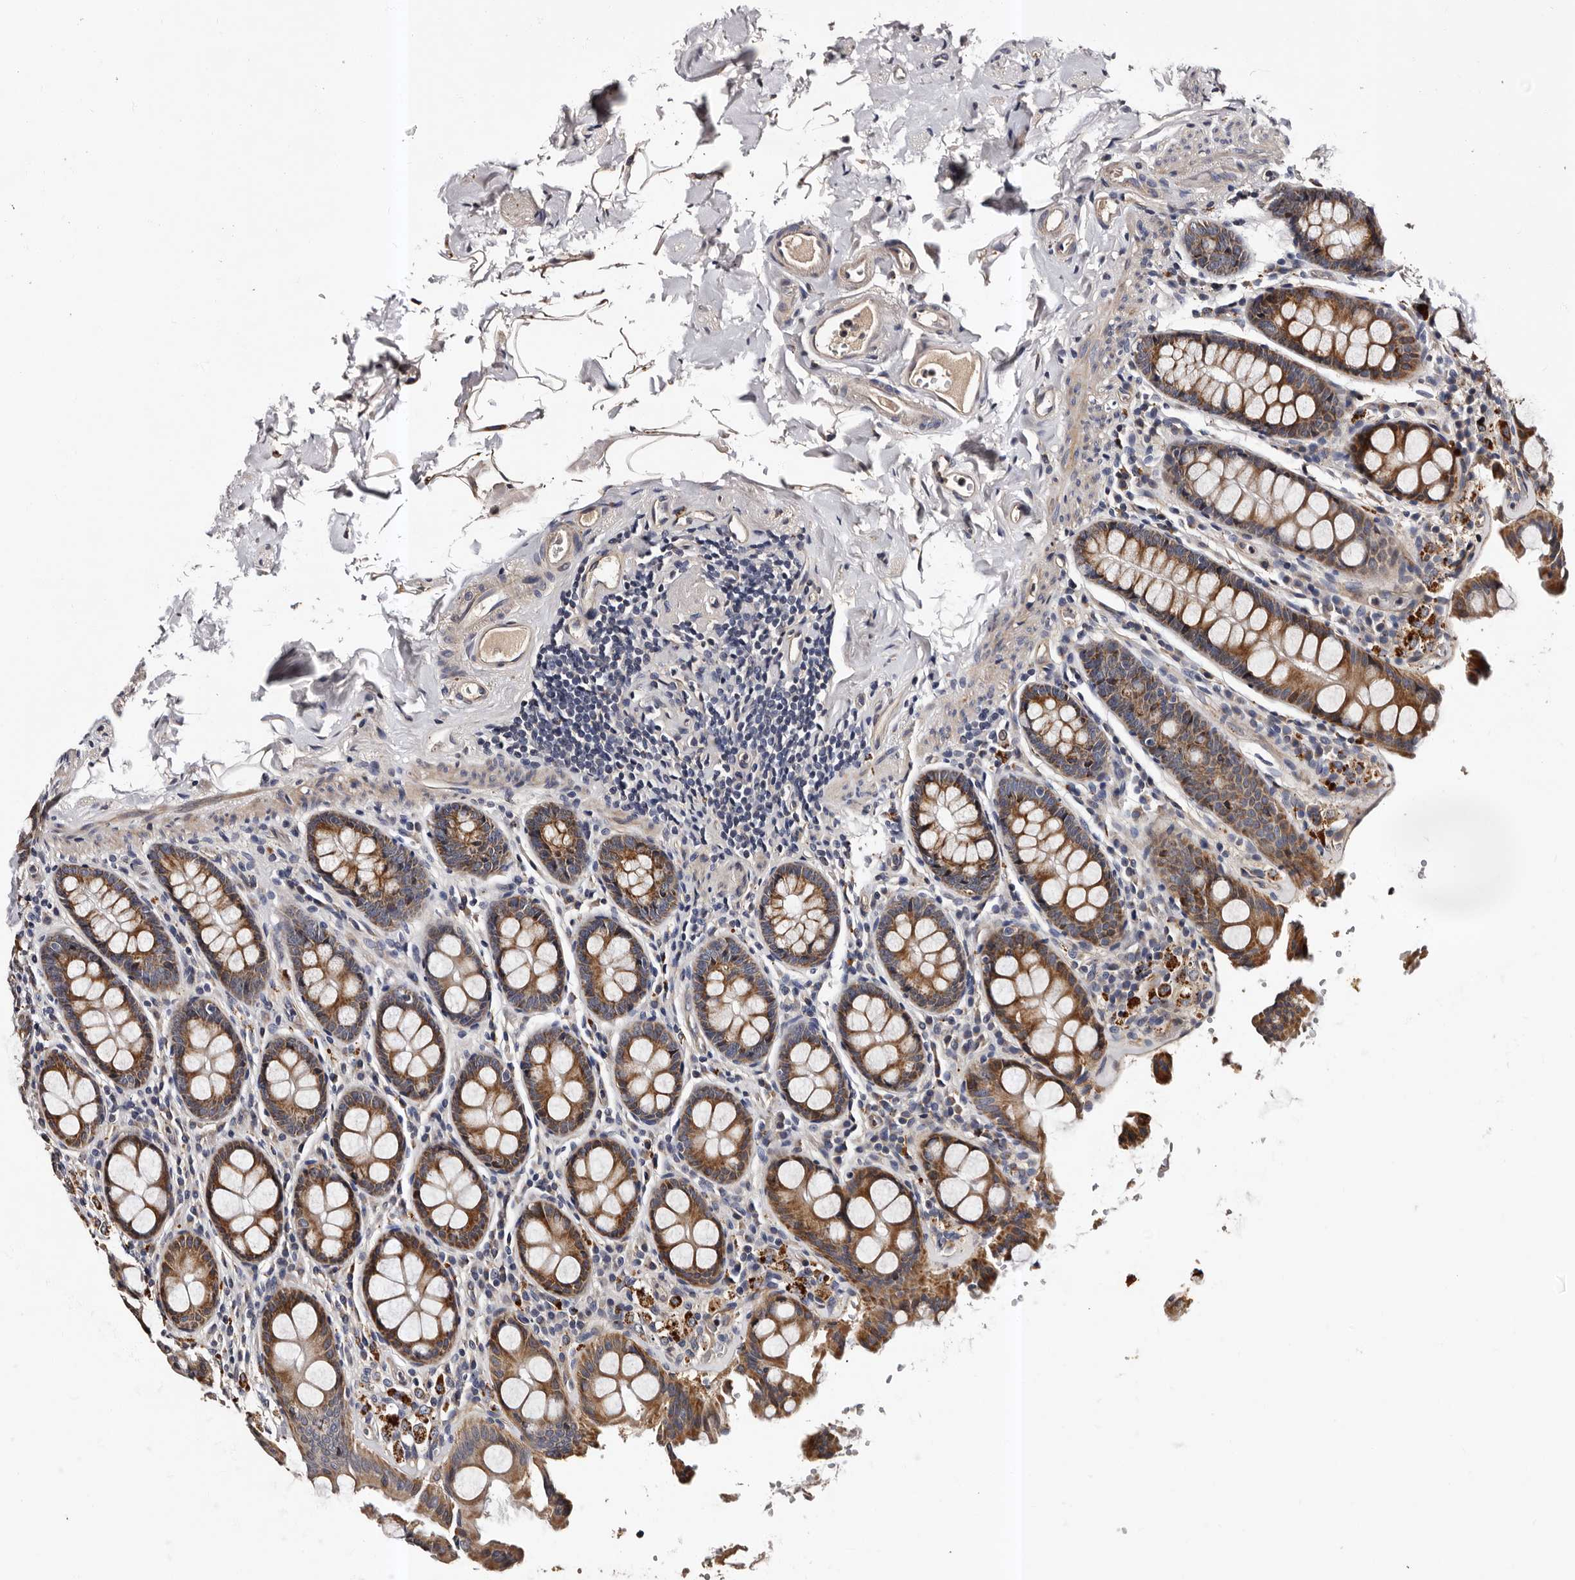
{"staining": {"intensity": "weak", "quantity": ">75%", "location": "cytoplasmic/membranous"}, "tissue": "colon", "cell_type": "Endothelial cells", "image_type": "normal", "snomed": [{"axis": "morphology", "description": "Normal tissue, NOS"}, {"axis": "topography", "description": "Colon"}, {"axis": "topography", "description": "Peripheral nerve tissue"}], "caption": "The histopathology image demonstrates staining of unremarkable colon, revealing weak cytoplasmic/membranous protein staining (brown color) within endothelial cells.", "gene": "ADCK5", "patient": {"sex": "female", "age": 61}}